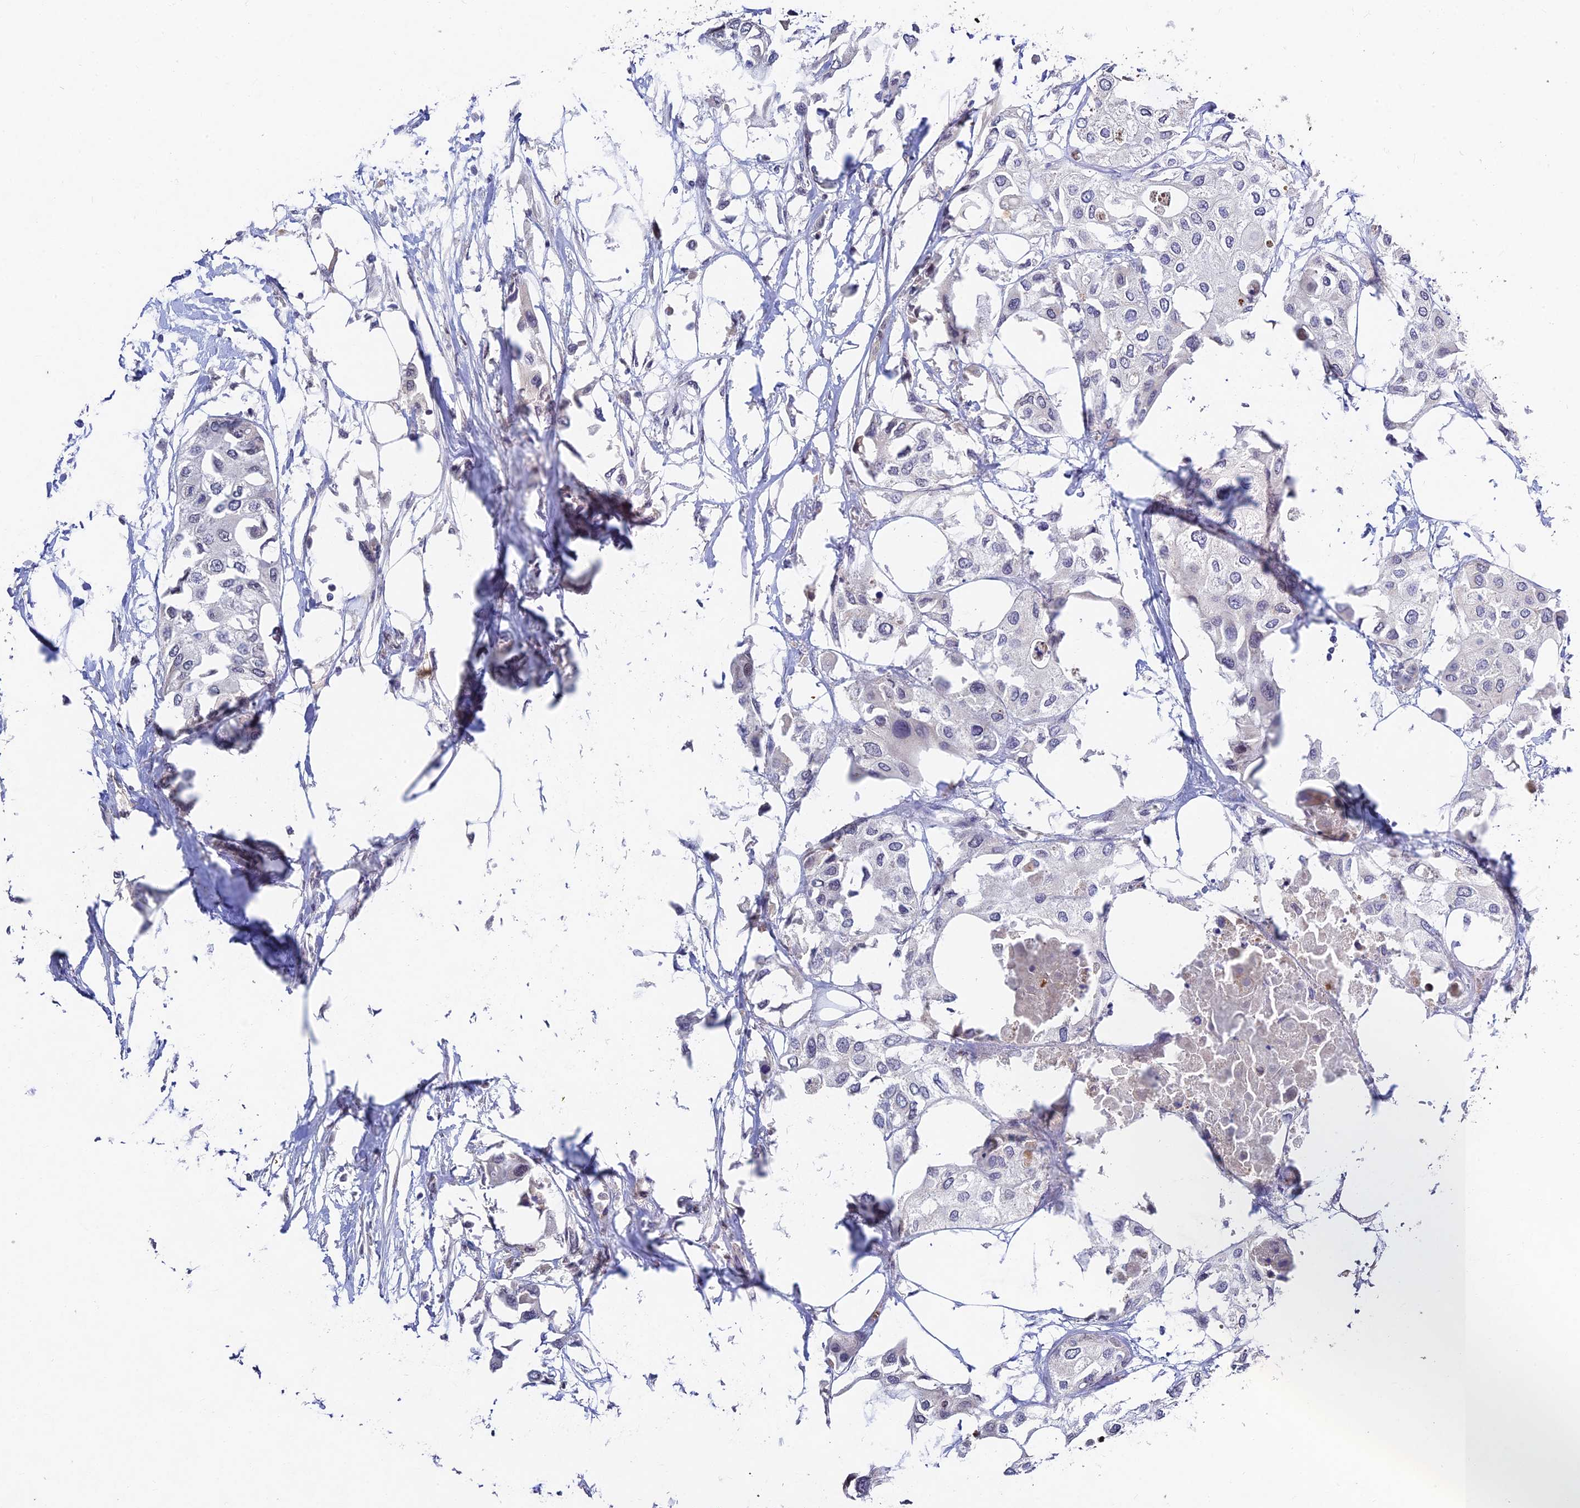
{"staining": {"intensity": "negative", "quantity": "none", "location": "none"}, "tissue": "urothelial cancer", "cell_type": "Tumor cells", "image_type": "cancer", "snomed": [{"axis": "morphology", "description": "Urothelial carcinoma, High grade"}, {"axis": "topography", "description": "Urinary bladder"}], "caption": "This is an immunohistochemistry (IHC) micrograph of urothelial cancer. There is no positivity in tumor cells.", "gene": "RAVER1", "patient": {"sex": "male", "age": 64}}